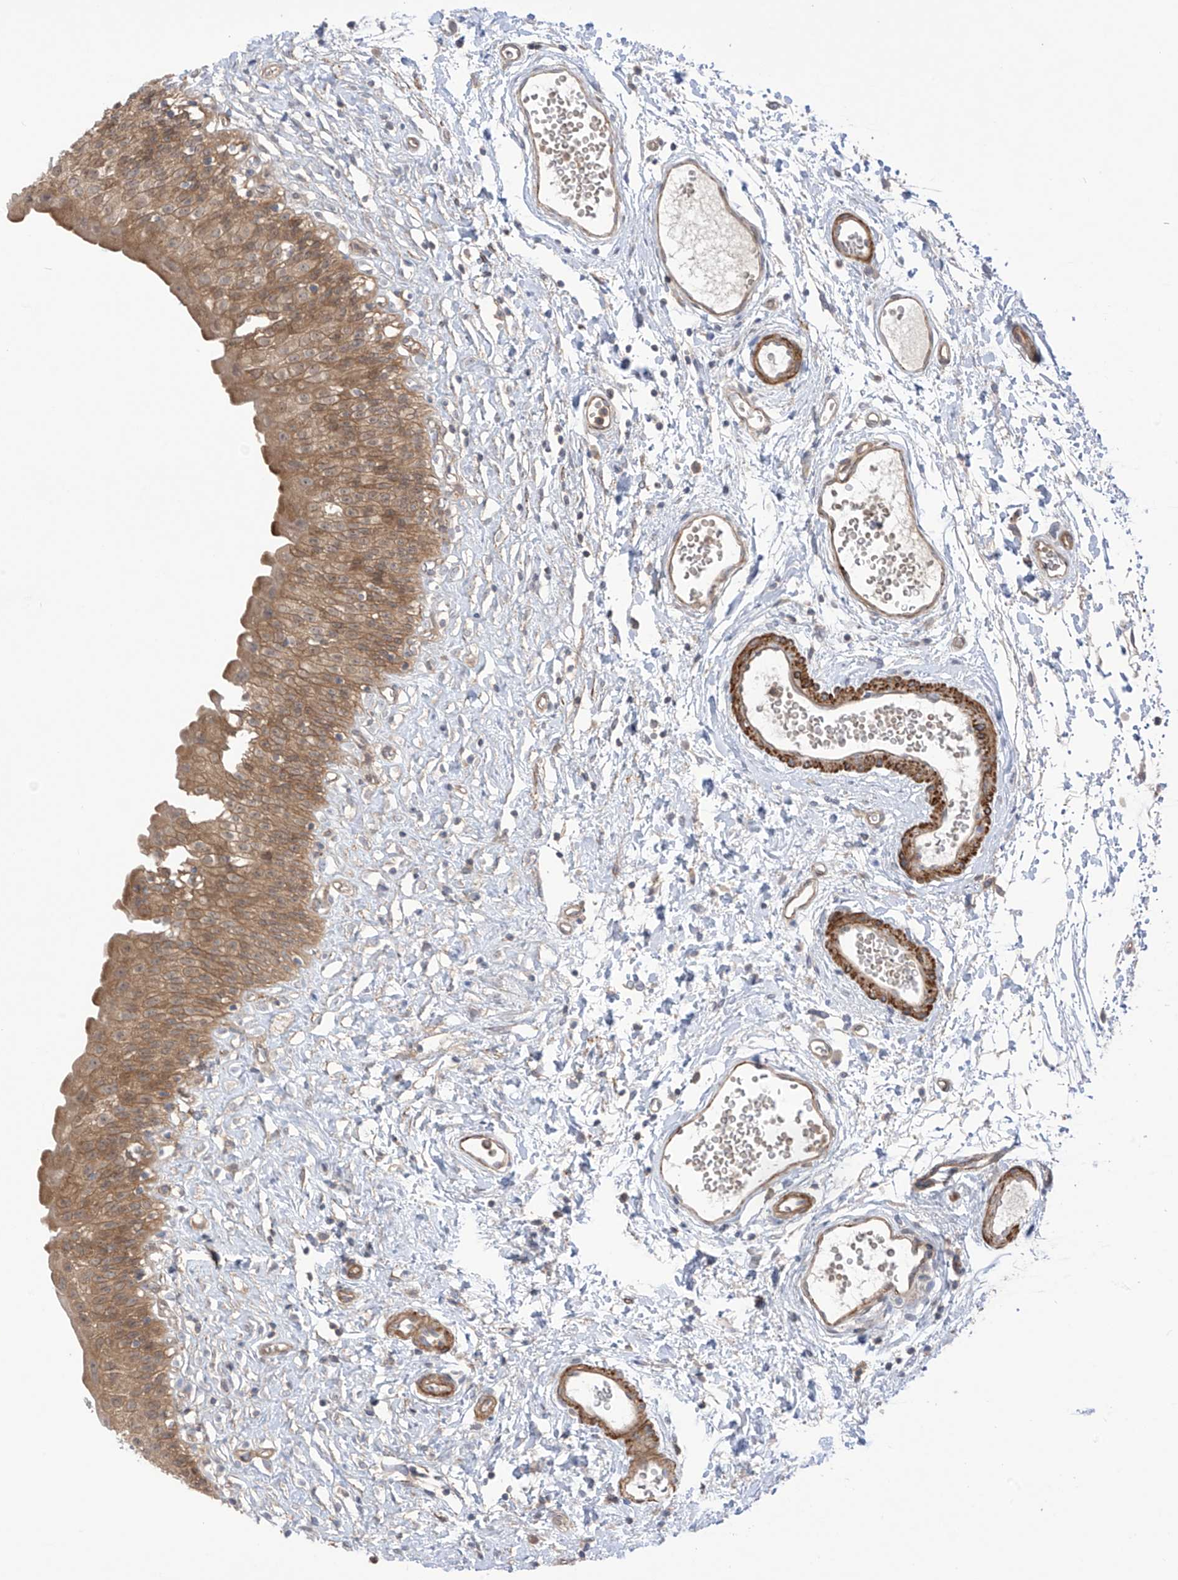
{"staining": {"intensity": "moderate", "quantity": ">75%", "location": "cytoplasmic/membranous"}, "tissue": "urinary bladder", "cell_type": "Urothelial cells", "image_type": "normal", "snomed": [{"axis": "morphology", "description": "Normal tissue, NOS"}, {"axis": "topography", "description": "Urinary bladder"}], "caption": "Immunohistochemical staining of unremarkable urinary bladder reveals moderate cytoplasmic/membranous protein positivity in approximately >75% of urothelial cells. (DAB = brown stain, brightfield microscopy at high magnification).", "gene": "TRMU", "patient": {"sex": "male", "age": 51}}